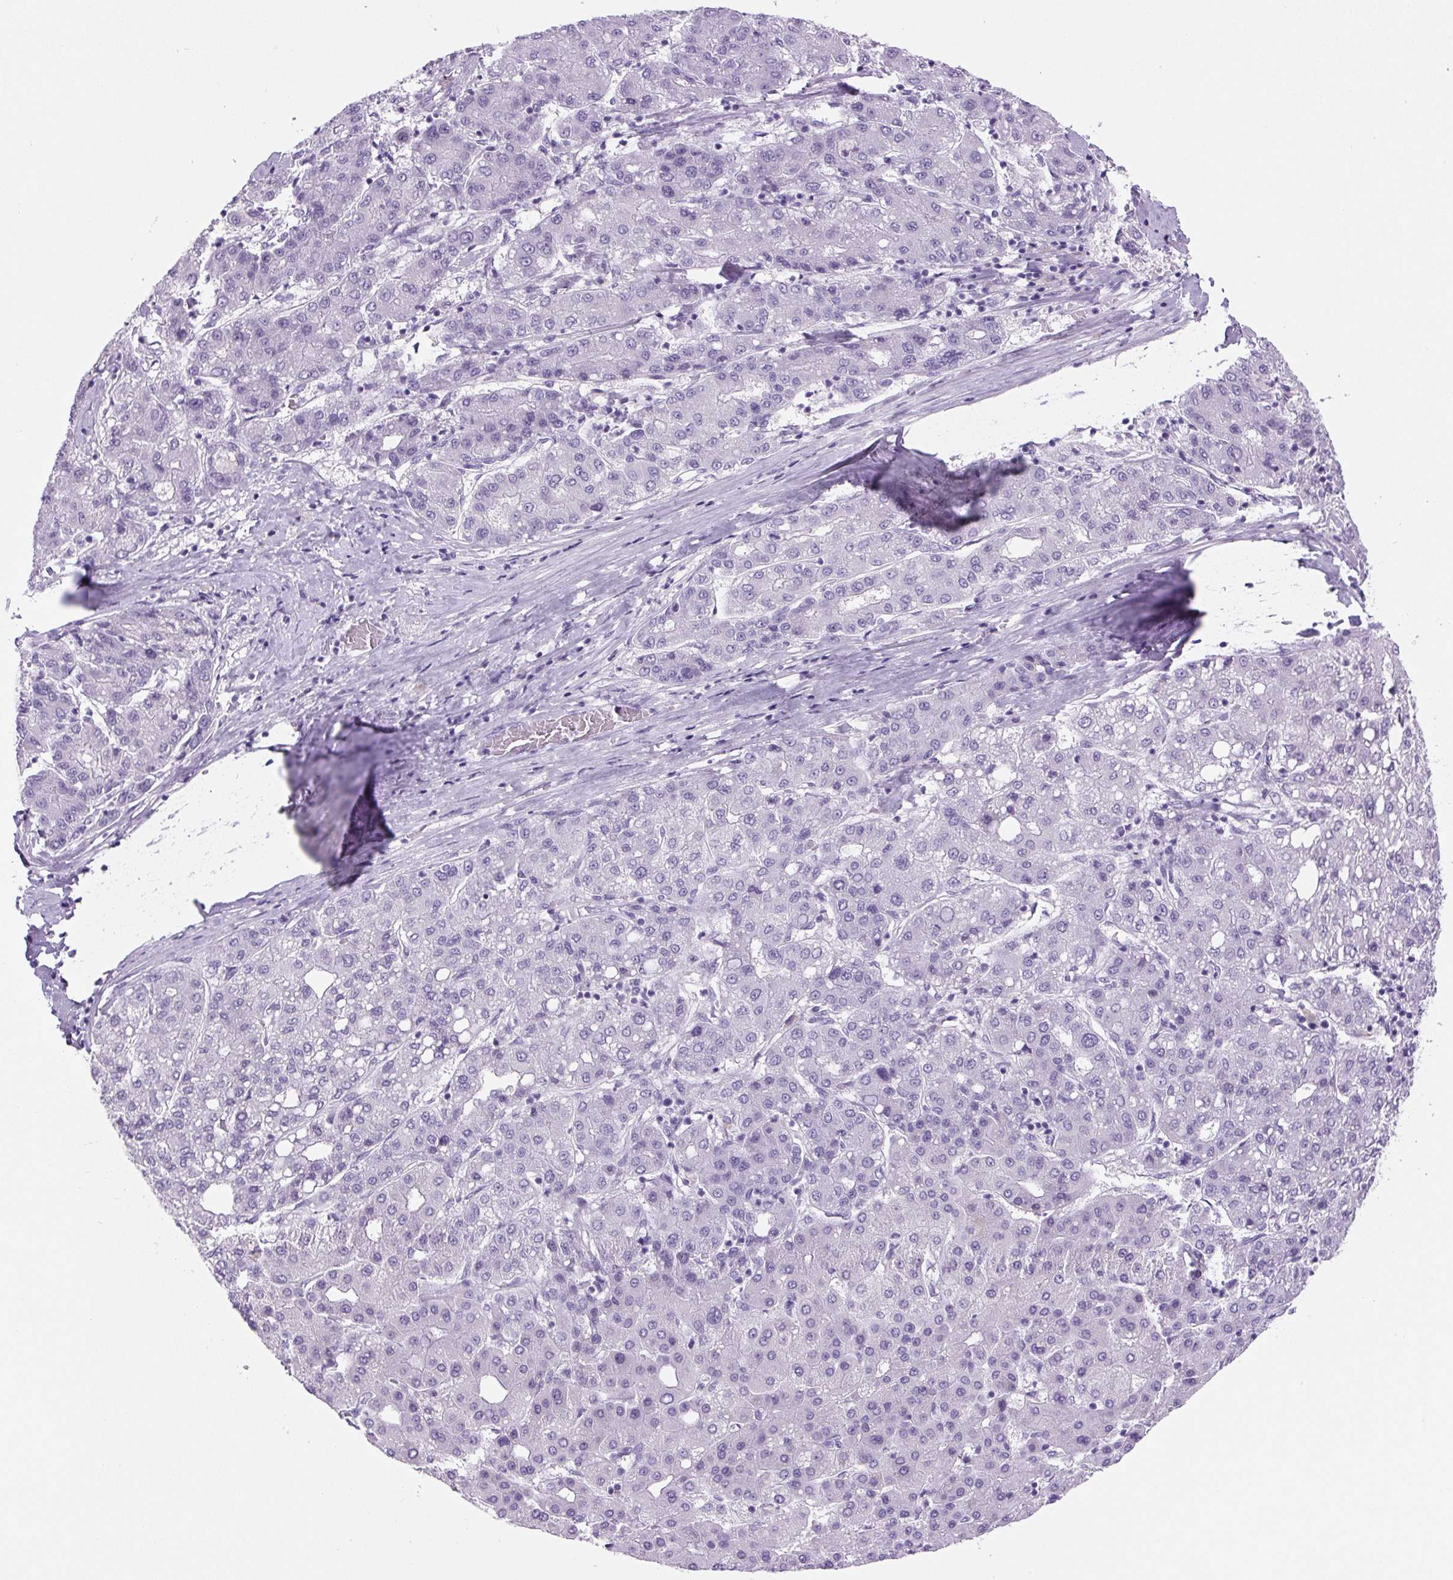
{"staining": {"intensity": "negative", "quantity": "none", "location": "none"}, "tissue": "liver cancer", "cell_type": "Tumor cells", "image_type": "cancer", "snomed": [{"axis": "morphology", "description": "Carcinoma, Hepatocellular, NOS"}, {"axis": "topography", "description": "Liver"}], "caption": "There is no significant staining in tumor cells of hepatocellular carcinoma (liver).", "gene": "PRRT1", "patient": {"sex": "male", "age": 65}}